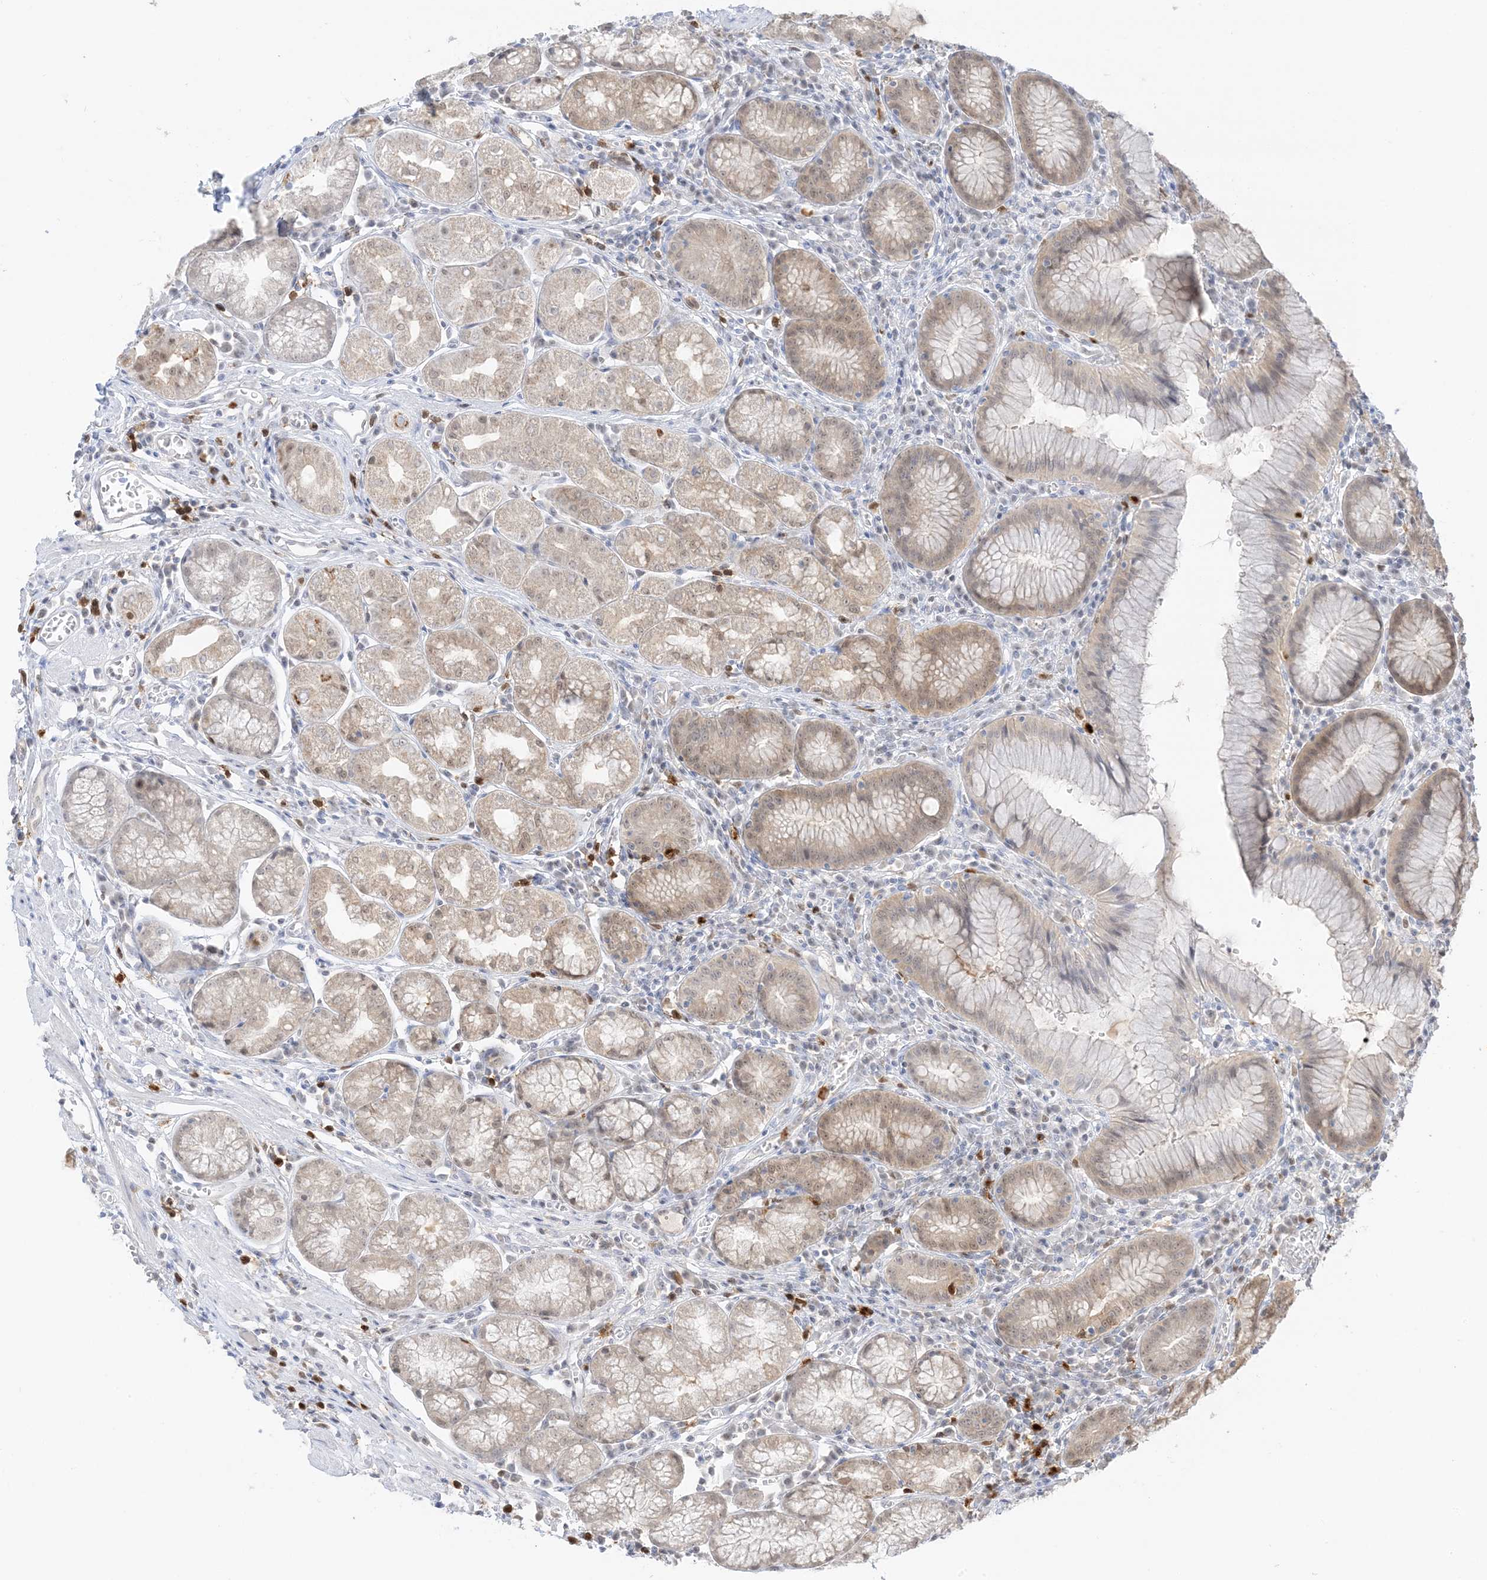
{"staining": {"intensity": "weak", "quantity": "25%-75%", "location": "cytoplasmic/membranous,nuclear"}, "tissue": "stomach", "cell_type": "Glandular cells", "image_type": "normal", "snomed": [{"axis": "morphology", "description": "Normal tissue, NOS"}, {"axis": "topography", "description": "Stomach"}], "caption": "Weak cytoplasmic/membranous,nuclear staining for a protein is appreciated in approximately 25%-75% of glandular cells of benign stomach using immunohistochemistry (IHC).", "gene": "GCA", "patient": {"sex": "male", "age": 55}}